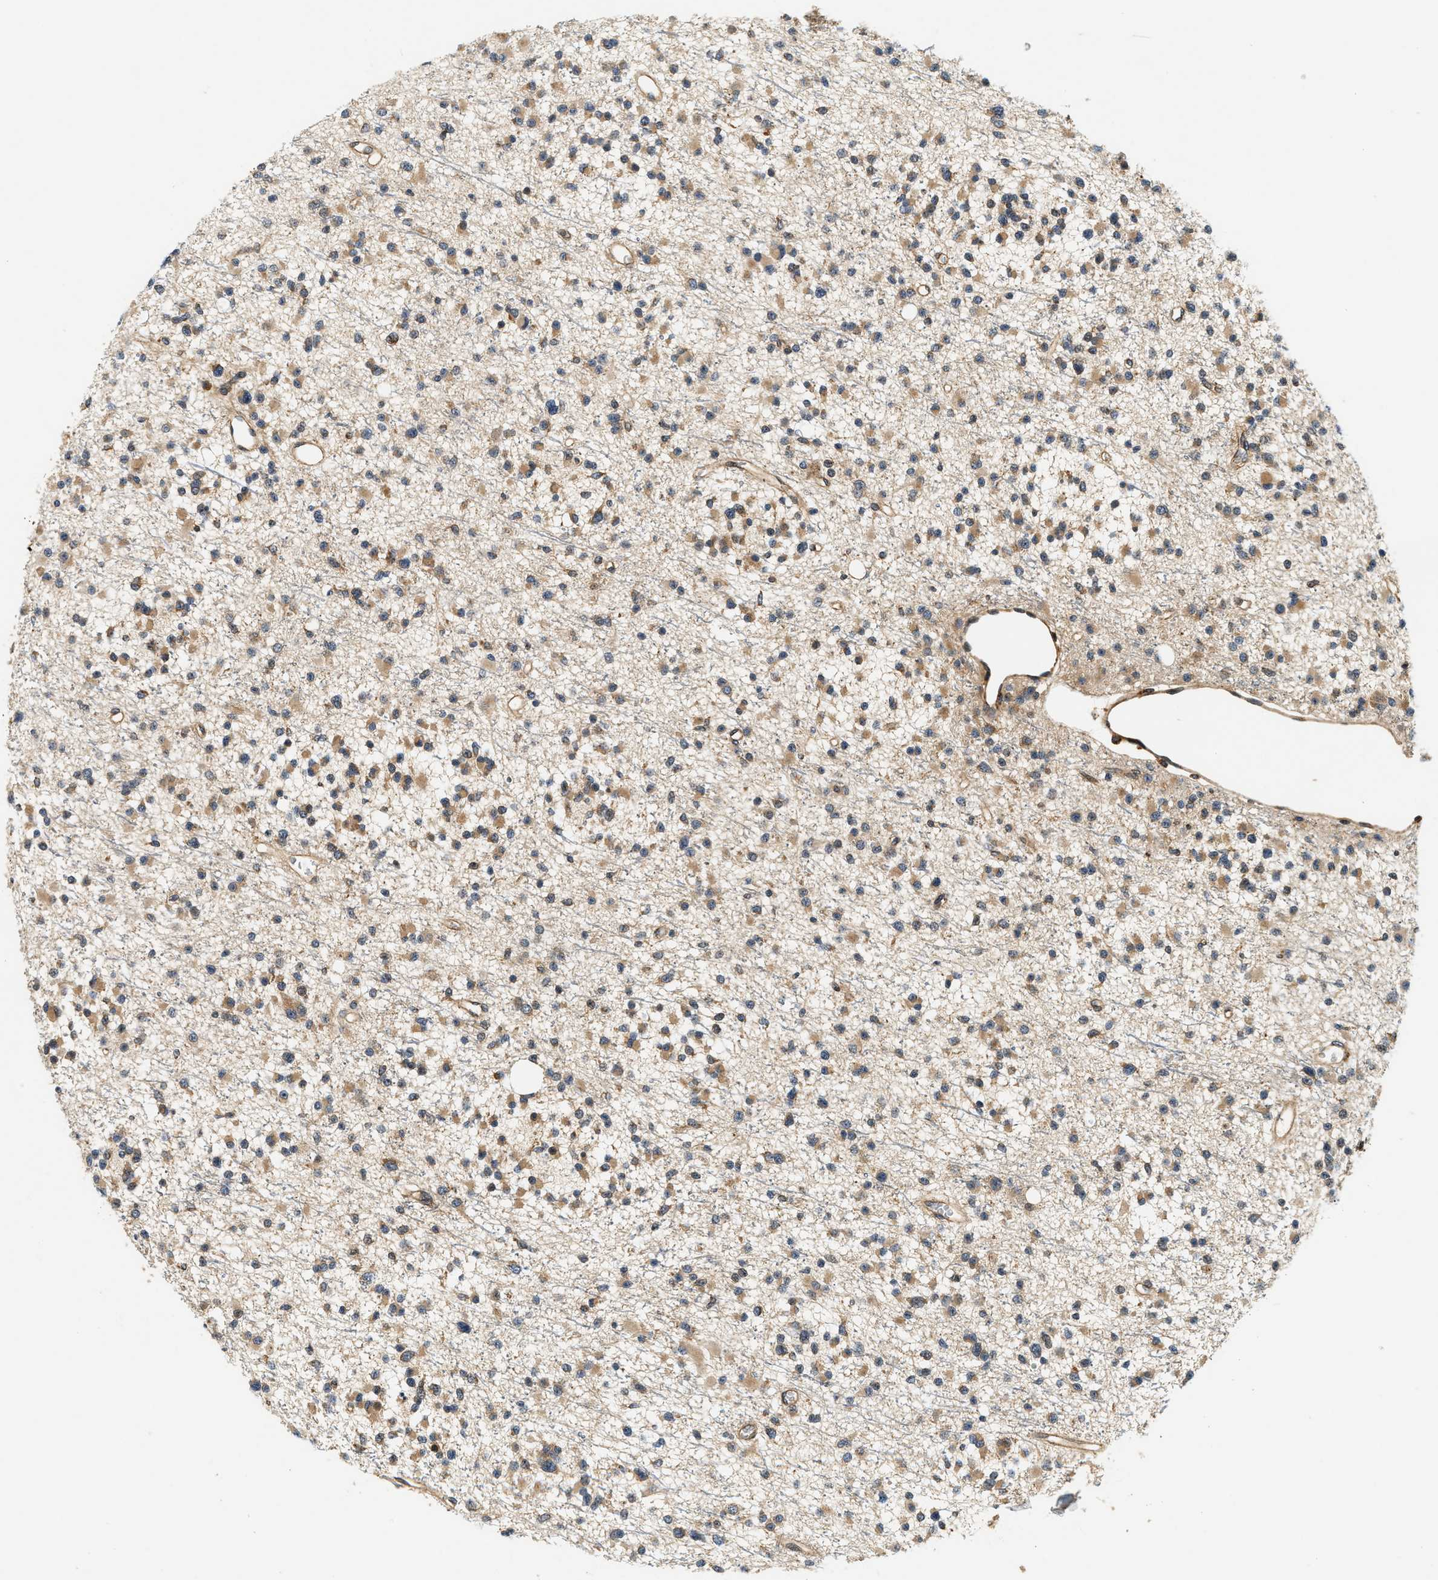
{"staining": {"intensity": "weak", "quantity": ">75%", "location": "cytoplasmic/membranous"}, "tissue": "glioma", "cell_type": "Tumor cells", "image_type": "cancer", "snomed": [{"axis": "morphology", "description": "Glioma, malignant, Low grade"}, {"axis": "topography", "description": "Brain"}], "caption": "Brown immunohistochemical staining in malignant low-grade glioma demonstrates weak cytoplasmic/membranous positivity in approximately >75% of tumor cells.", "gene": "SAMD9", "patient": {"sex": "female", "age": 22}}